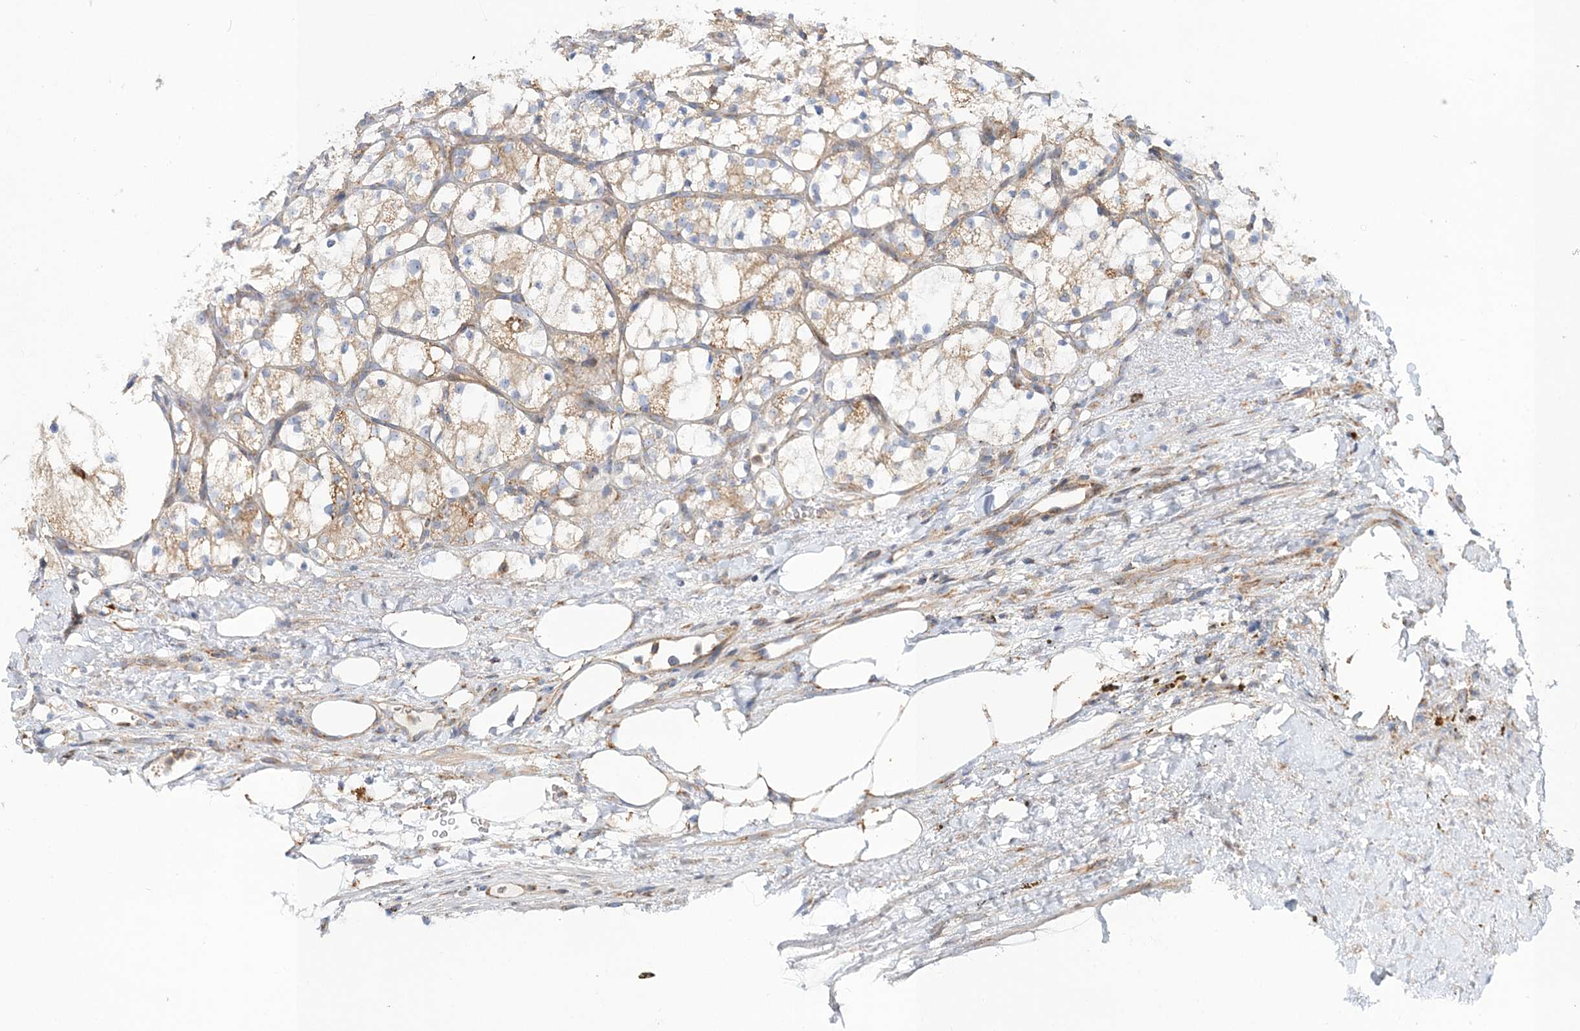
{"staining": {"intensity": "weak", "quantity": ">75%", "location": "cytoplasmic/membranous"}, "tissue": "renal cancer", "cell_type": "Tumor cells", "image_type": "cancer", "snomed": [{"axis": "morphology", "description": "Adenocarcinoma, NOS"}, {"axis": "topography", "description": "Kidney"}], "caption": "A brown stain labels weak cytoplasmic/membranous expression of a protein in adenocarcinoma (renal) tumor cells. (IHC, brightfield microscopy, high magnification).", "gene": "ZFYVE16", "patient": {"sex": "female", "age": 69}}